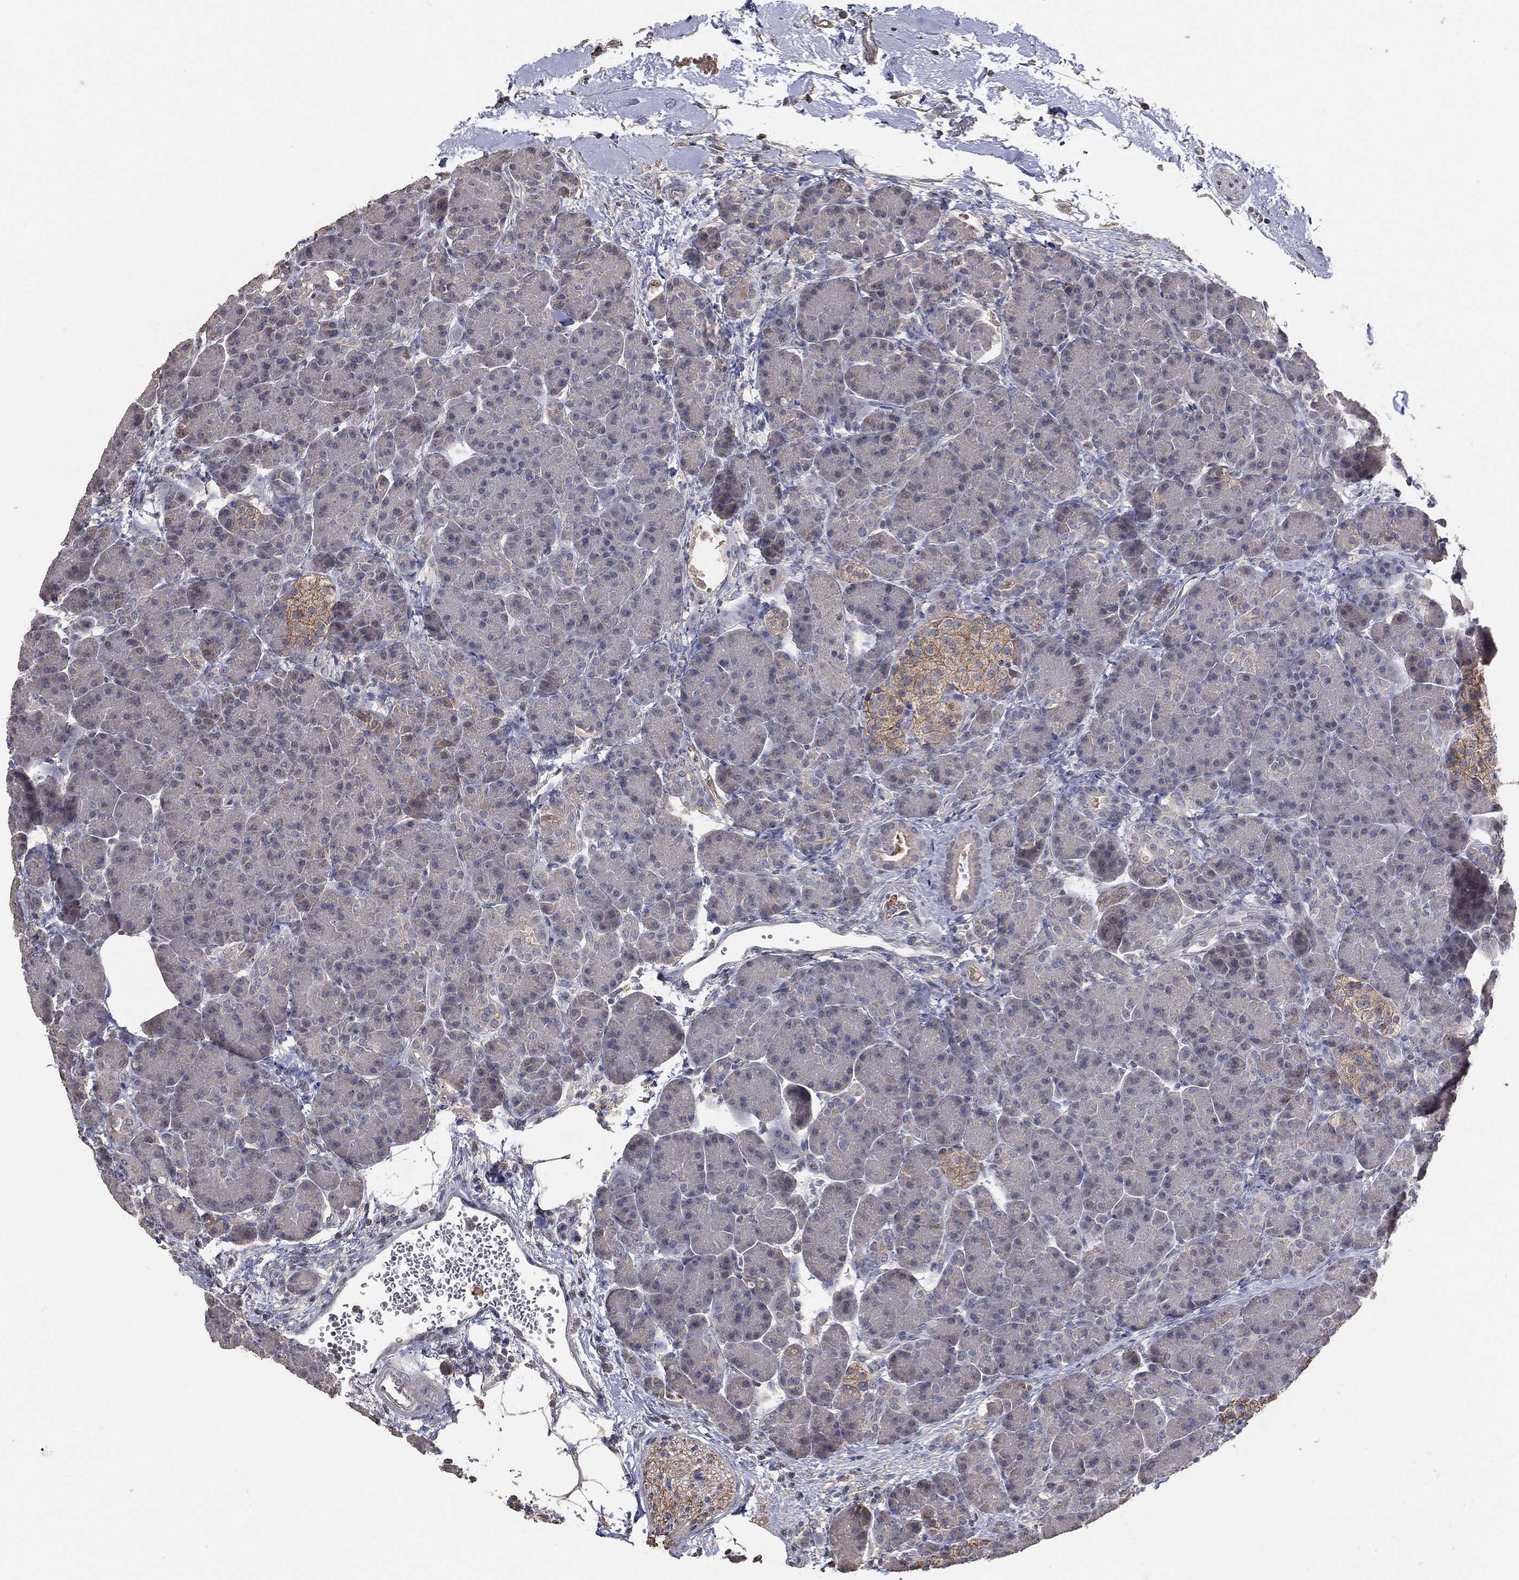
{"staining": {"intensity": "negative", "quantity": "none", "location": "none"}, "tissue": "pancreas", "cell_type": "Exocrine glandular cells", "image_type": "normal", "snomed": [{"axis": "morphology", "description": "Normal tissue, NOS"}, {"axis": "topography", "description": "Pancreas"}], "caption": "Immunohistochemical staining of benign human pancreas exhibits no significant staining in exocrine glandular cells.", "gene": "SNAP25", "patient": {"sex": "female", "age": 63}}